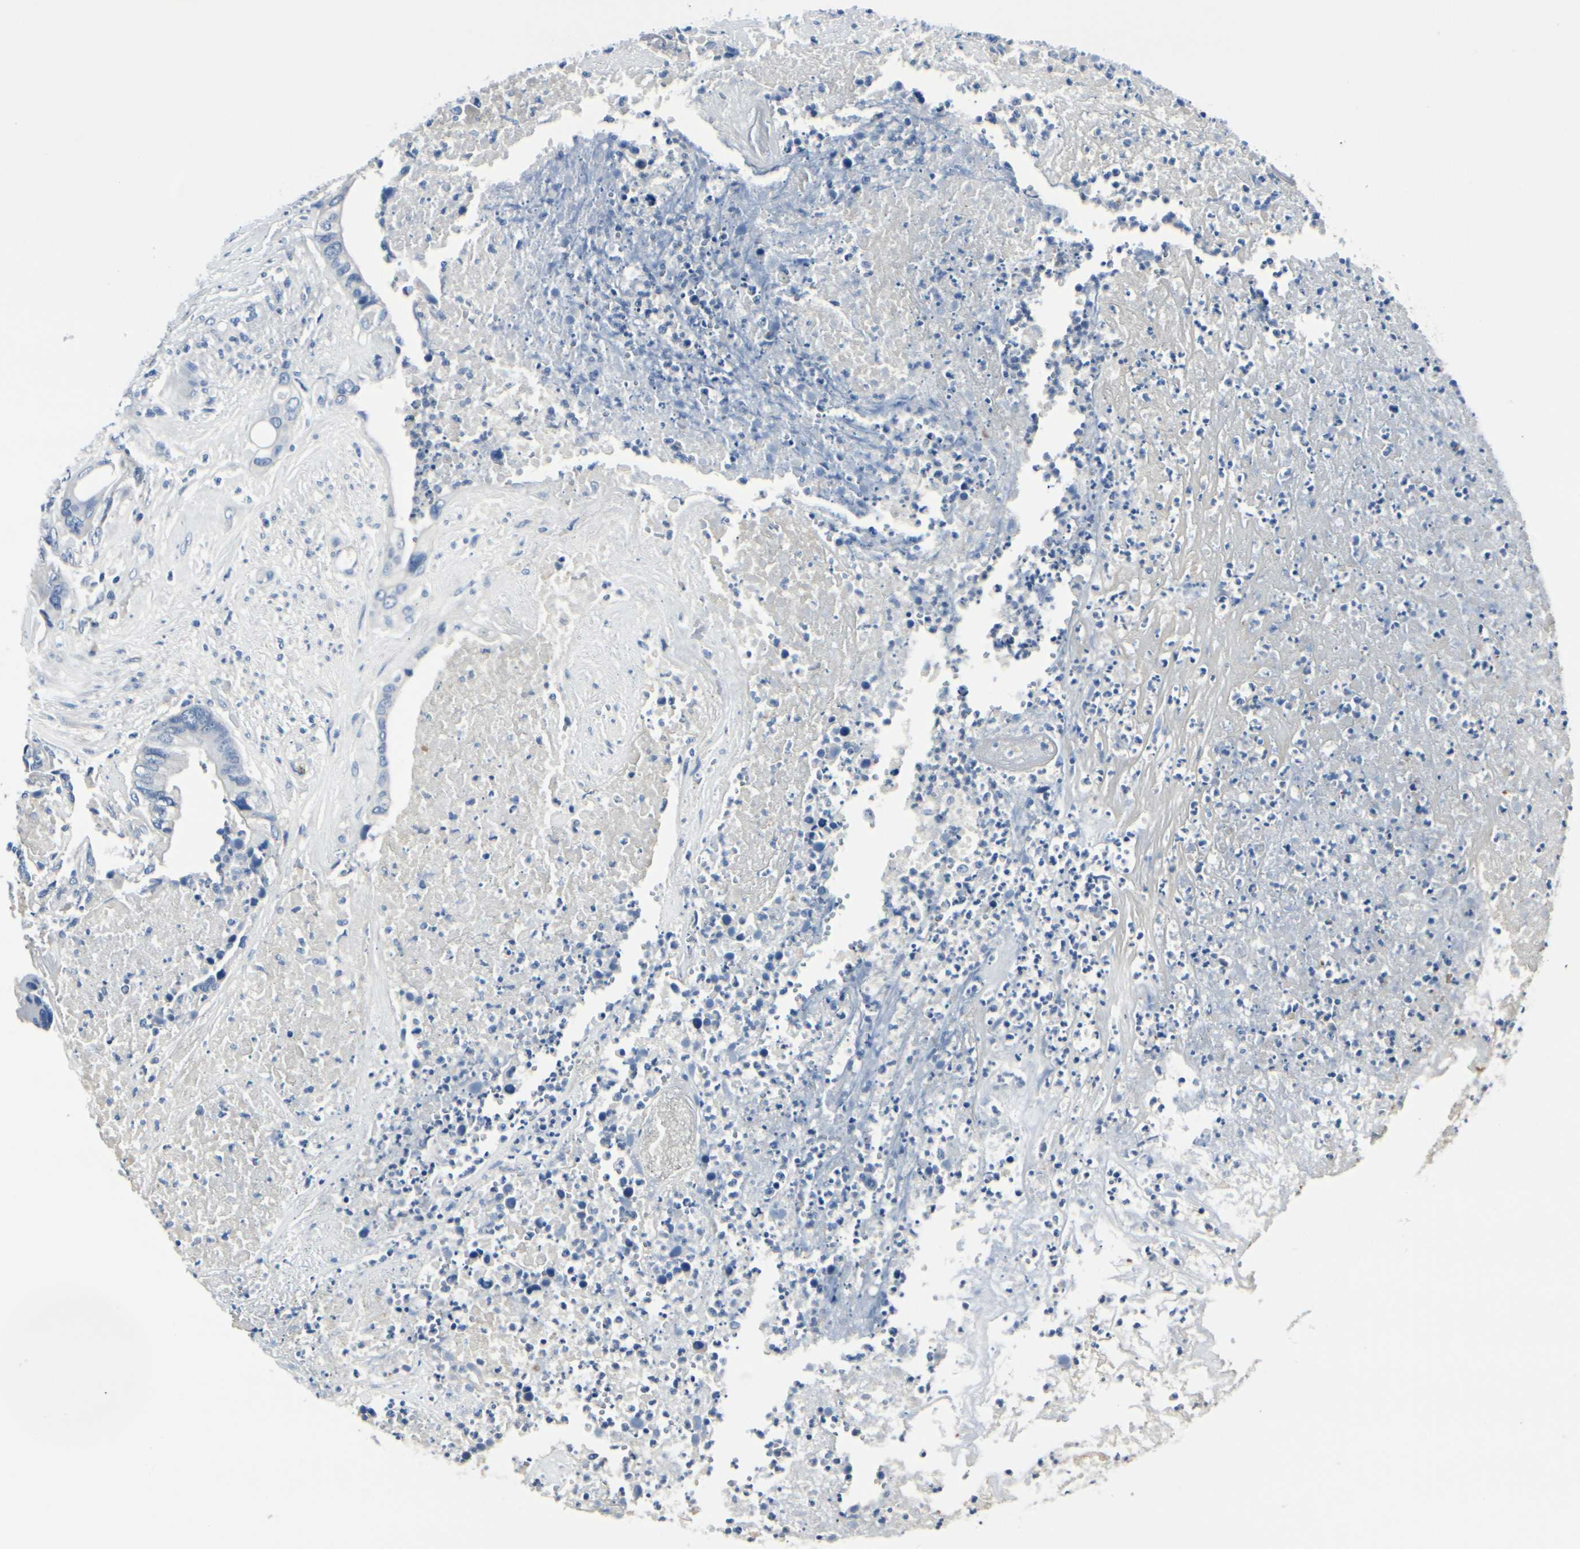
{"staining": {"intensity": "negative", "quantity": "none", "location": "none"}, "tissue": "colorectal cancer", "cell_type": "Tumor cells", "image_type": "cancer", "snomed": [{"axis": "morphology", "description": "Adenocarcinoma, NOS"}, {"axis": "topography", "description": "Rectum"}], "caption": "The histopathology image demonstrates no significant expression in tumor cells of colorectal cancer.", "gene": "TGFBR3", "patient": {"sex": "male", "age": 55}}